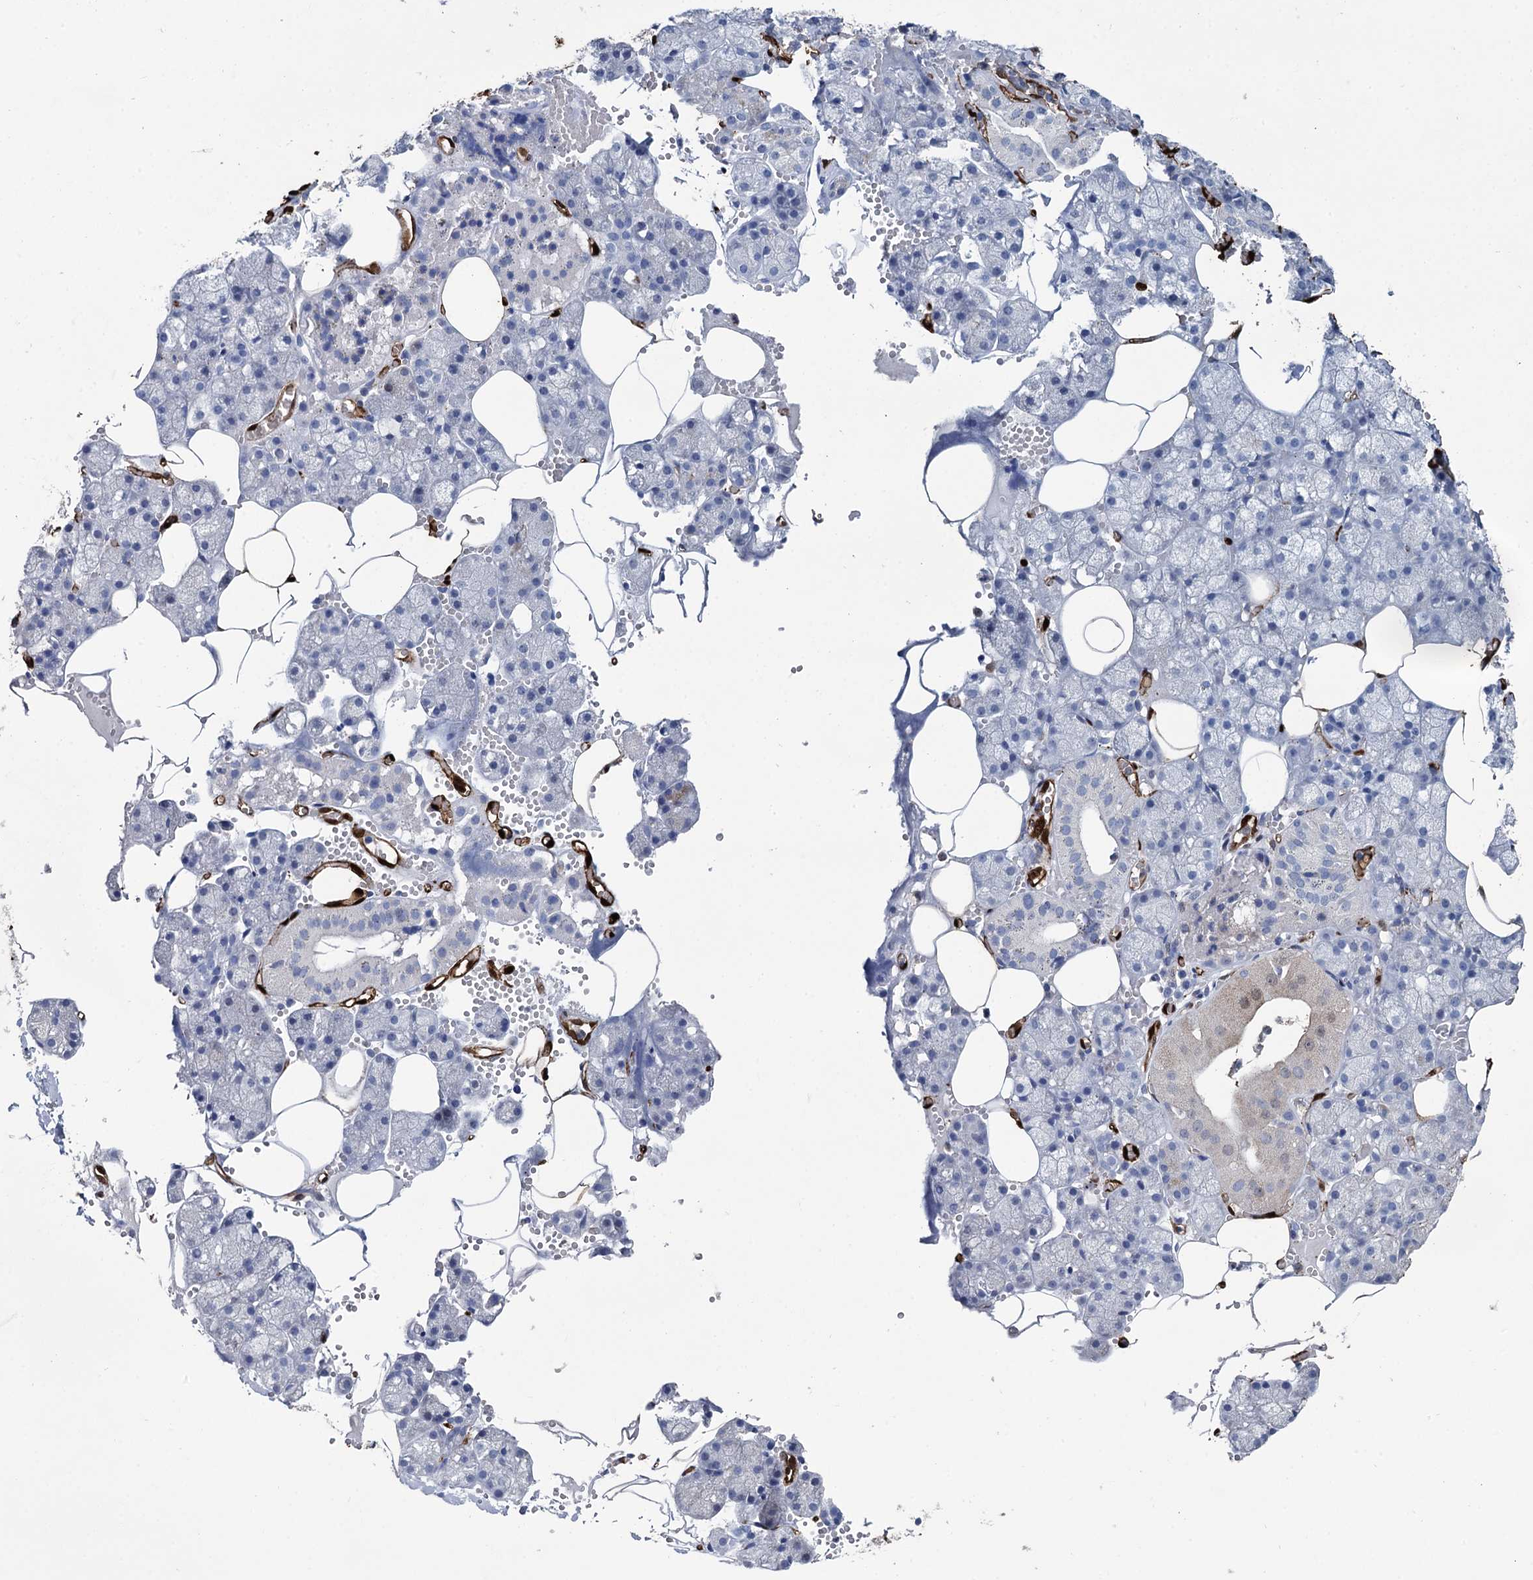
{"staining": {"intensity": "moderate", "quantity": "<25%", "location": "cytoplasmic/membranous"}, "tissue": "salivary gland", "cell_type": "Glandular cells", "image_type": "normal", "snomed": [{"axis": "morphology", "description": "Normal tissue, NOS"}, {"axis": "topography", "description": "Salivary gland"}], "caption": "DAB immunohistochemical staining of normal salivary gland exhibits moderate cytoplasmic/membranous protein expression in approximately <25% of glandular cells.", "gene": "FABP5", "patient": {"sex": "male", "age": 62}}